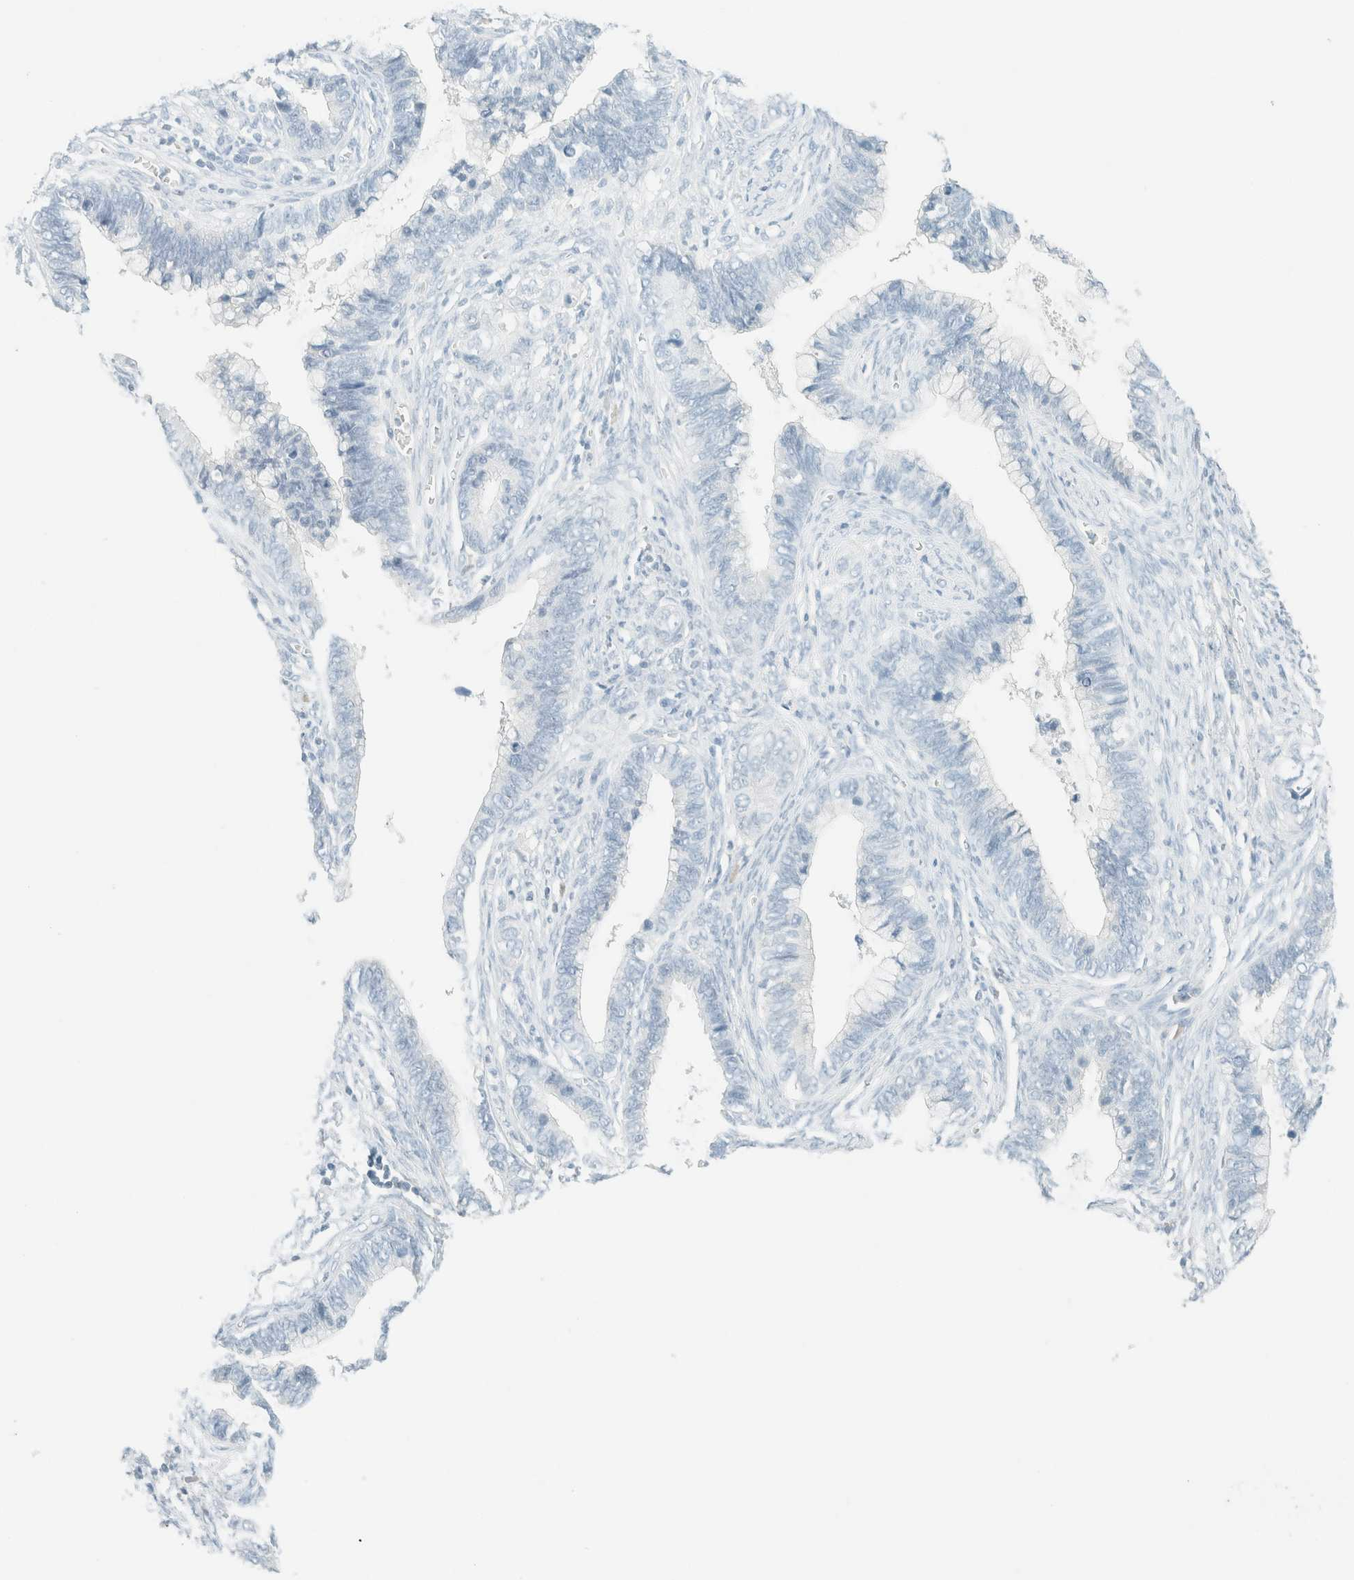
{"staining": {"intensity": "negative", "quantity": "none", "location": "none"}, "tissue": "cervical cancer", "cell_type": "Tumor cells", "image_type": "cancer", "snomed": [{"axis": "morphology", "description": "Adenocarcinoma, NOS"}, {"axis": "topography", "description": "Cervix"}], "caption": "High magnification brightfield microscopy of cervical cancer (adenocarcinoma) stained with DAB (3,3'-diaminobenzidine) (brown) and counterstained with hematoxylin (blue): tumor cells show no significant expression. (Brightfield microscopy of DAB (3,3'-diaminobenzidine) immunohistochemistry at high magnification).", "gene": "GPA33", "patient": {"sex": "female", "age": 44}}